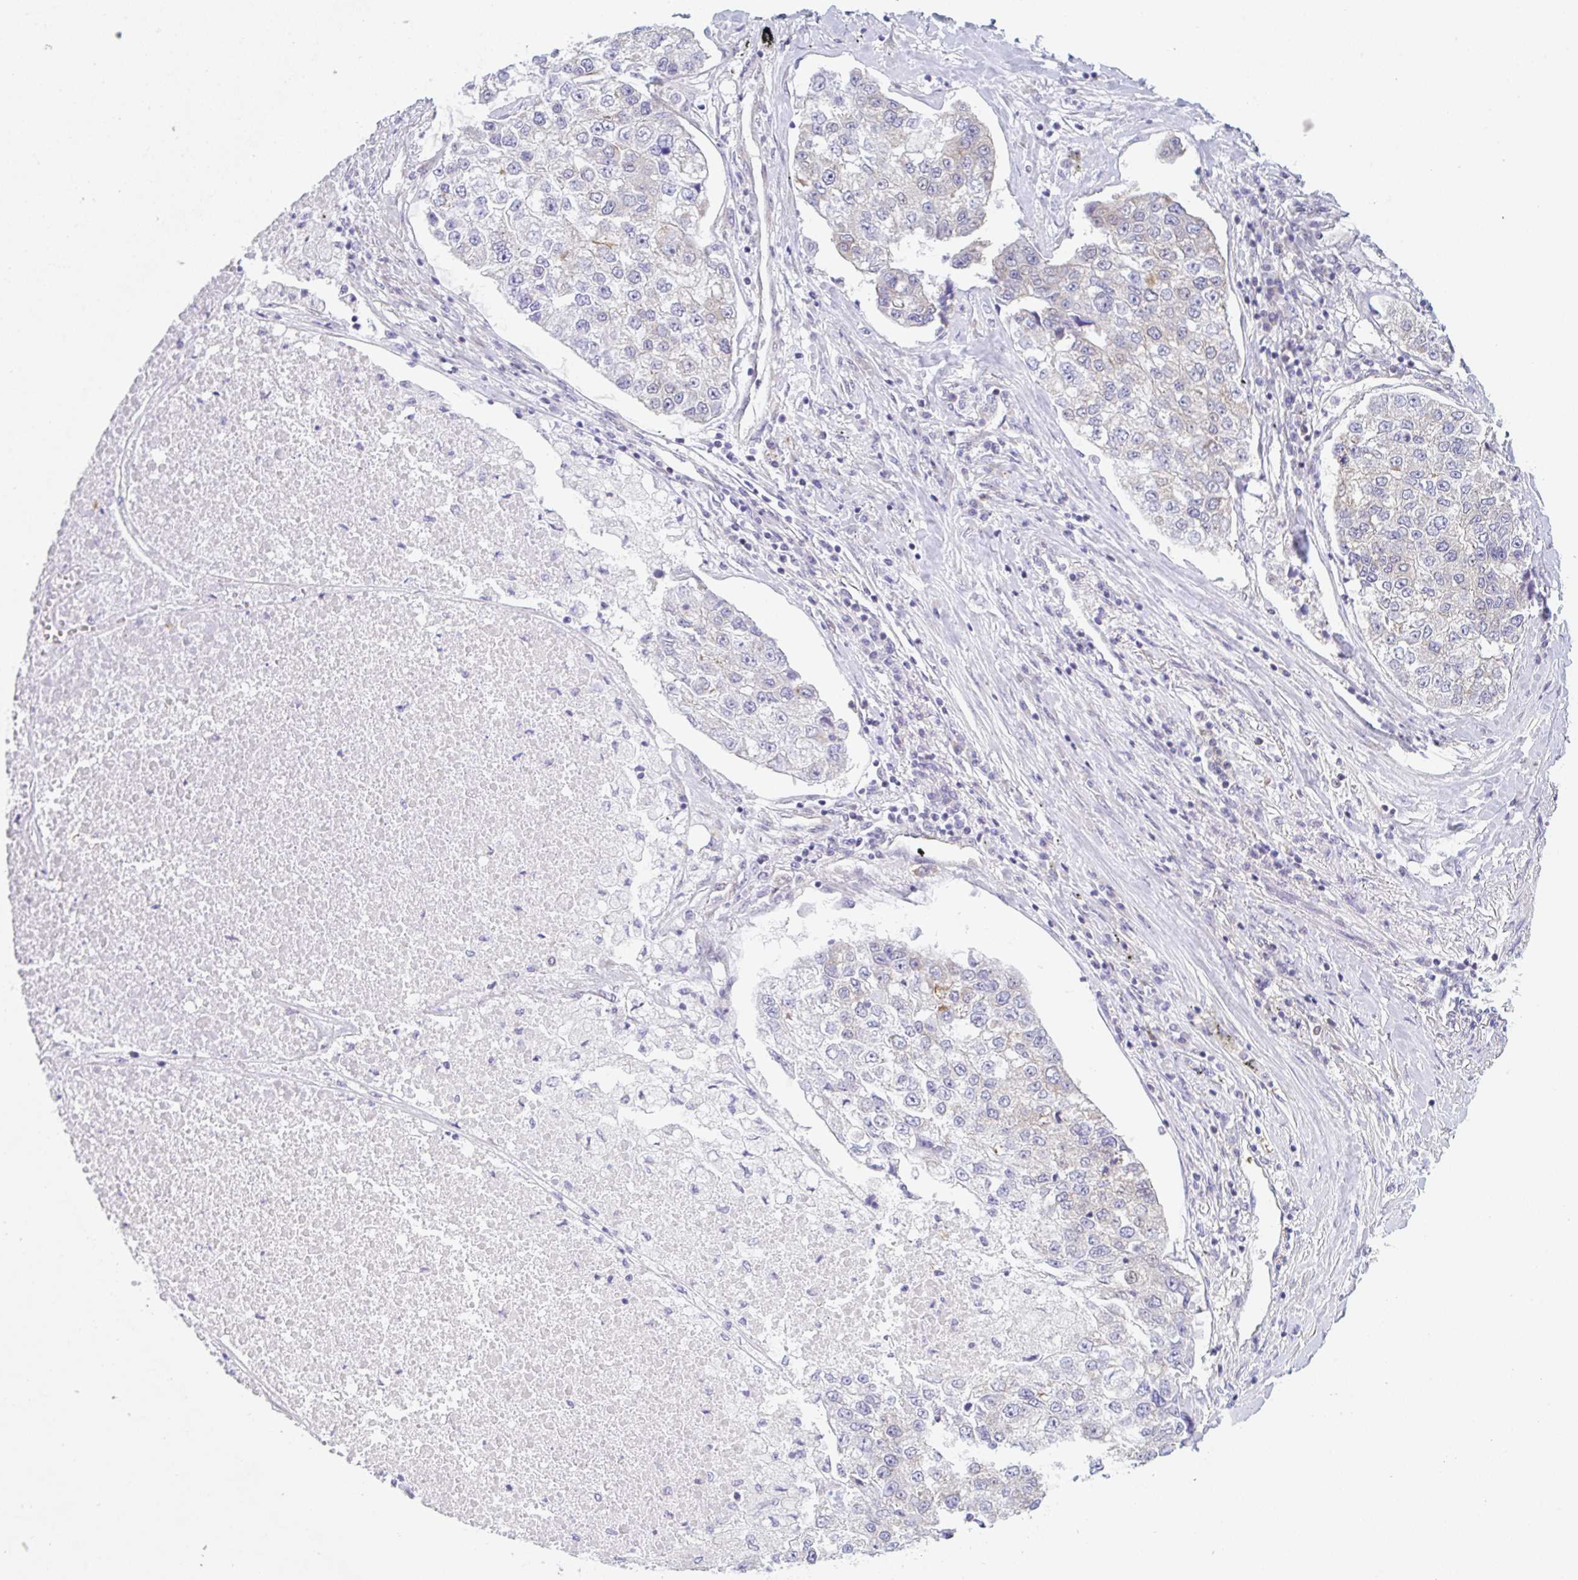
{"staining": {"intensity": "negative", "quantity": "none", "location": "none"}, "tissue": "lung cancer", "cell_type": "Tumor cells", "image_type": "cancer", "snomed": [{"axis": "morphology", "description": "Adenocarcinoma, NOS"}, {"axis": "topography", "description": "Lung"}], "caption": "Tumor cells show no significant staining in adenocarcinoma (lung). (Immunohistochemistry, brightfield microscopy, high magnification).", "gene": "TBPL2", "patient": {"sex": "male", "age": 49}}